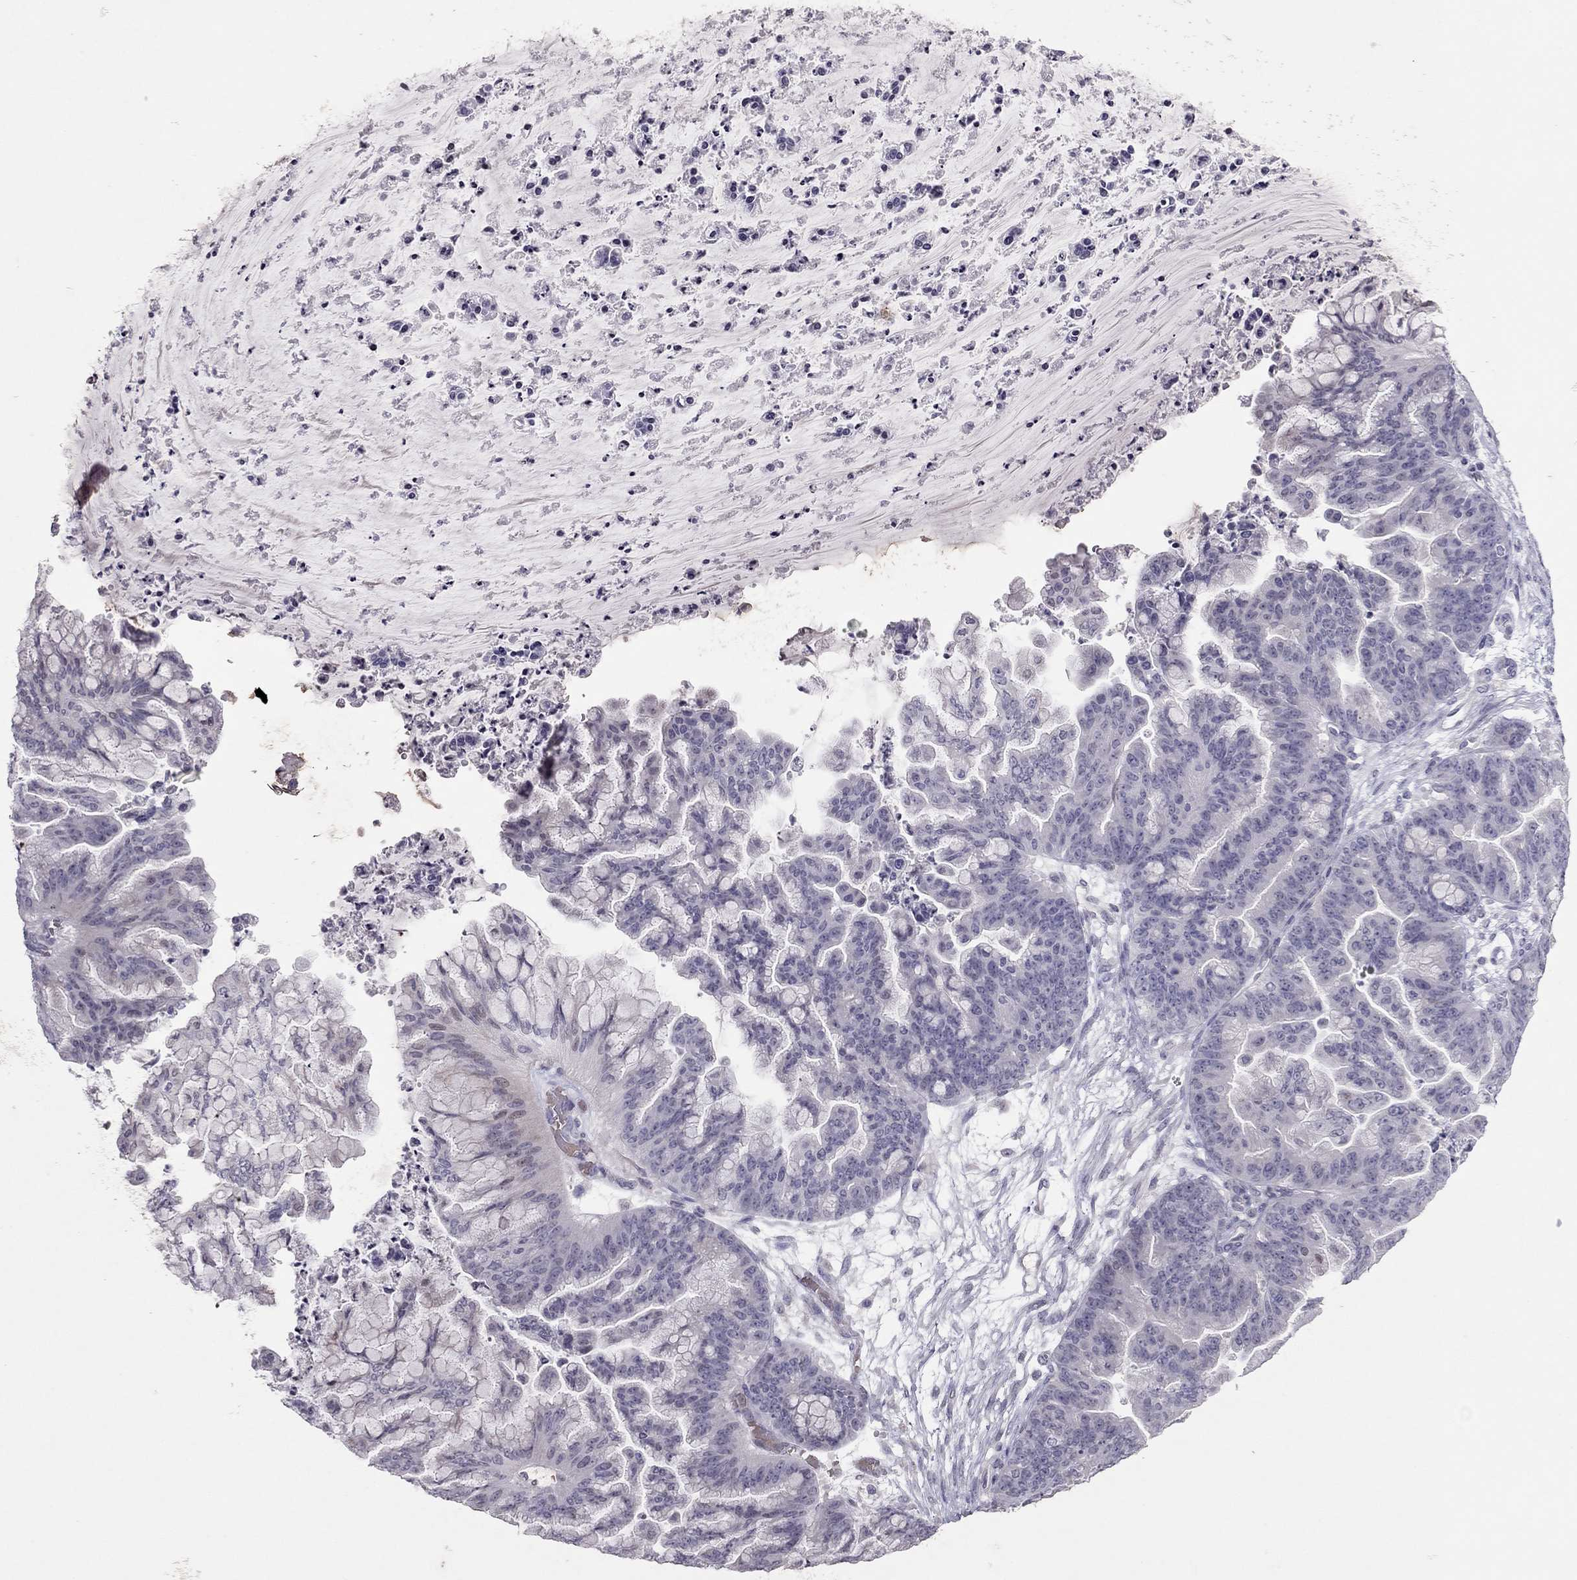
{"staining": {"intensity": "negative", "quantity": "none", "location": "none"}, "tissue": "ovarian cancer", "cell_type": "Tumor cells", "image_type": "cancer", "snomed": [{"axis": "morphology", "description": "Cystadenocarcinoma, mucinous, NOS"}, {"axis": "topography", "description": "Ovary"}], "caption": "Immunohistochemistry micrograph of neoplastic tissue: ovarian cancer stained with DAB displays no significant protein positivity in tumor cells.", "gene": "TSHB", "patient": {"sex": "female", "age": 67}}